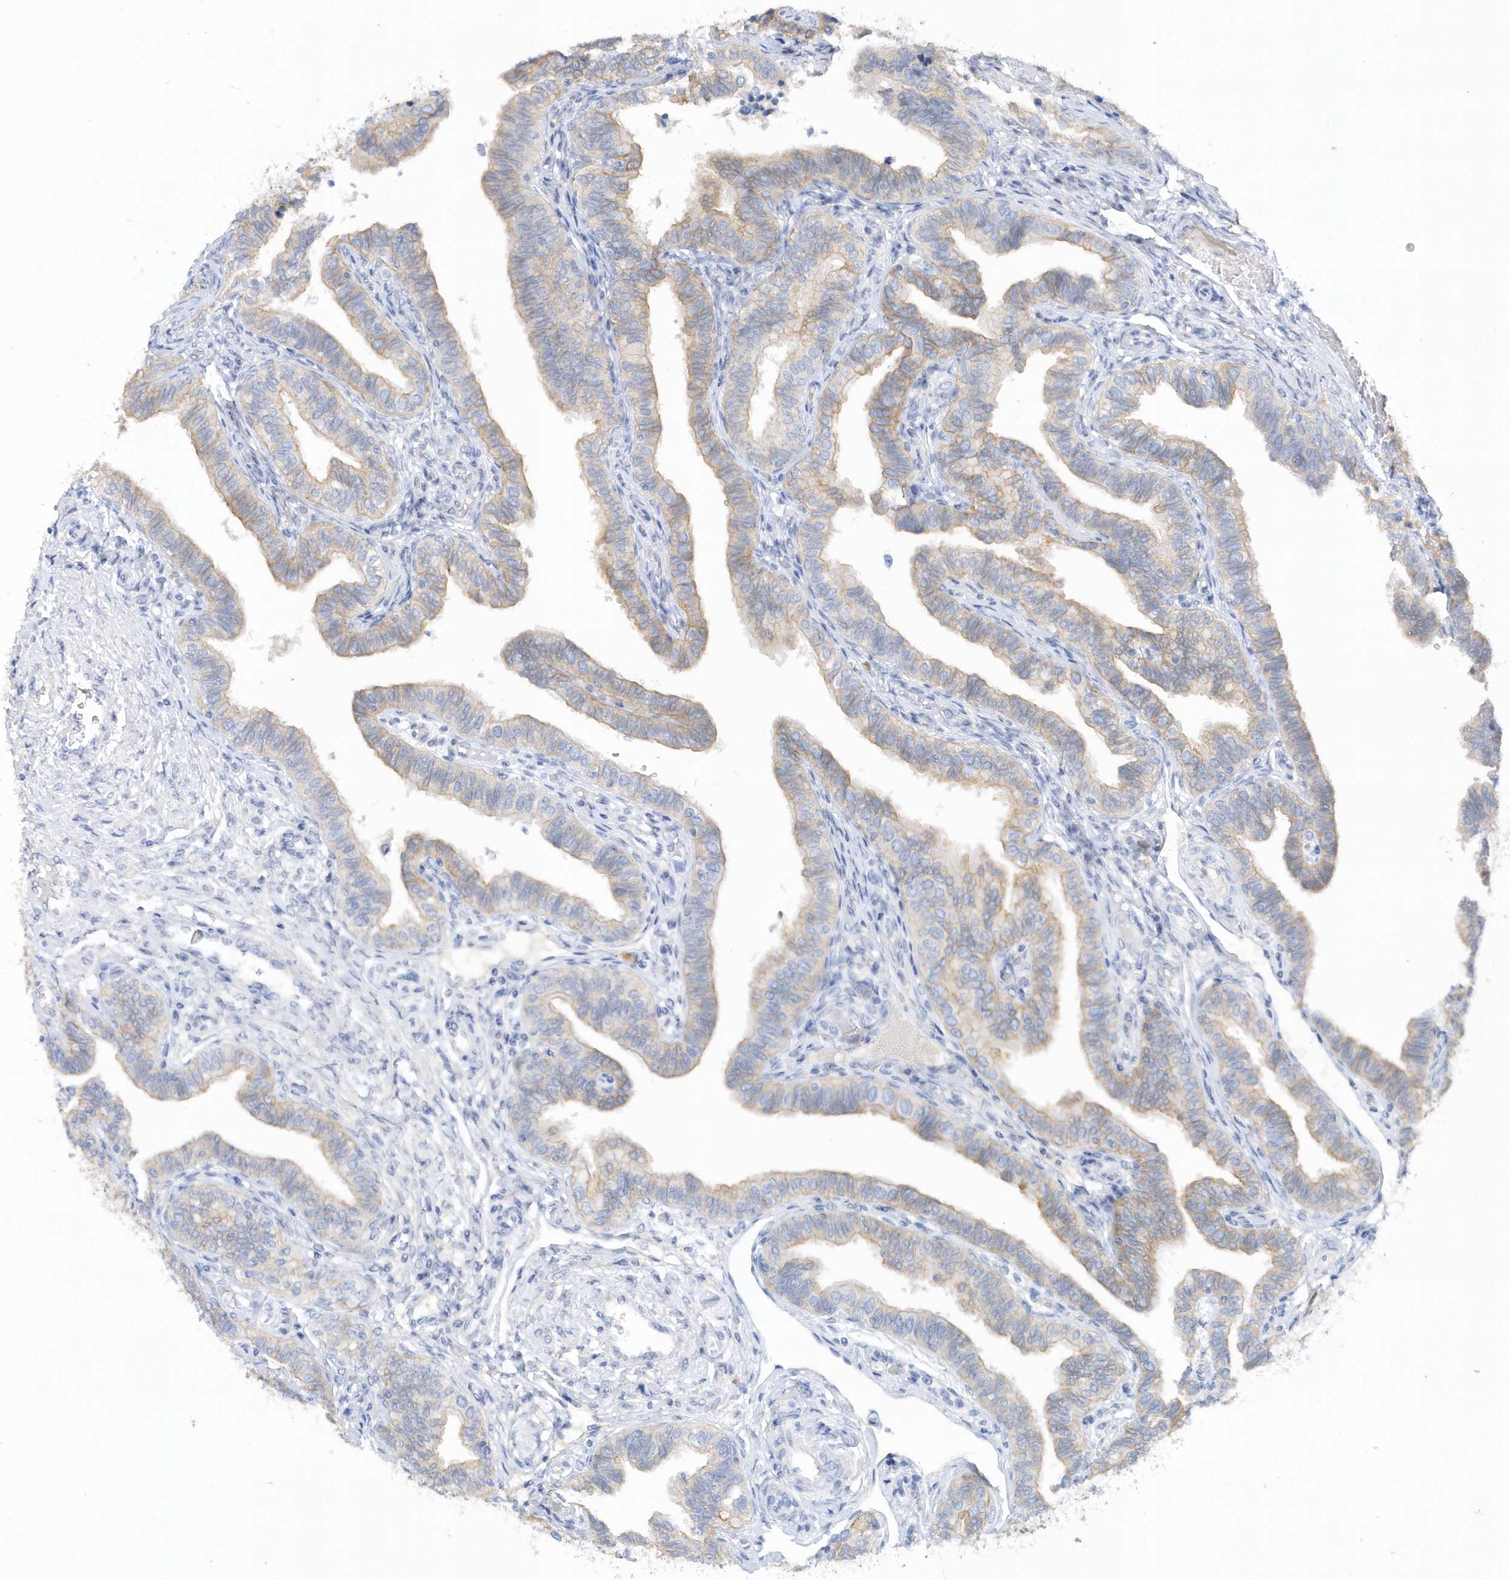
{"staining": {"intensity": "moderate", "quantity": "25%-75%", "location": "cytoplasmic/membranous"}, "tissue": "fallopian tube", "cell_type": "Glandular cells", "image_type": "normal", "snomed": [{"axis": "morphology", "description": "Normal tissue, NOS"}, {"axis": "topography", "description": "Fallopian tube"}], "caption": "Immunohistochemistry (IHC) image of benign fallopian tube: fallopian tube stained using IHC shows medium levels of moderate protein expression localized specifically in the cytoplasmic/membranous of glandular cells, appearing as a cytoplasmic/membranous brown color.", "gene": "RPEL1", "patient": {"sex": "female", "age": 39}}